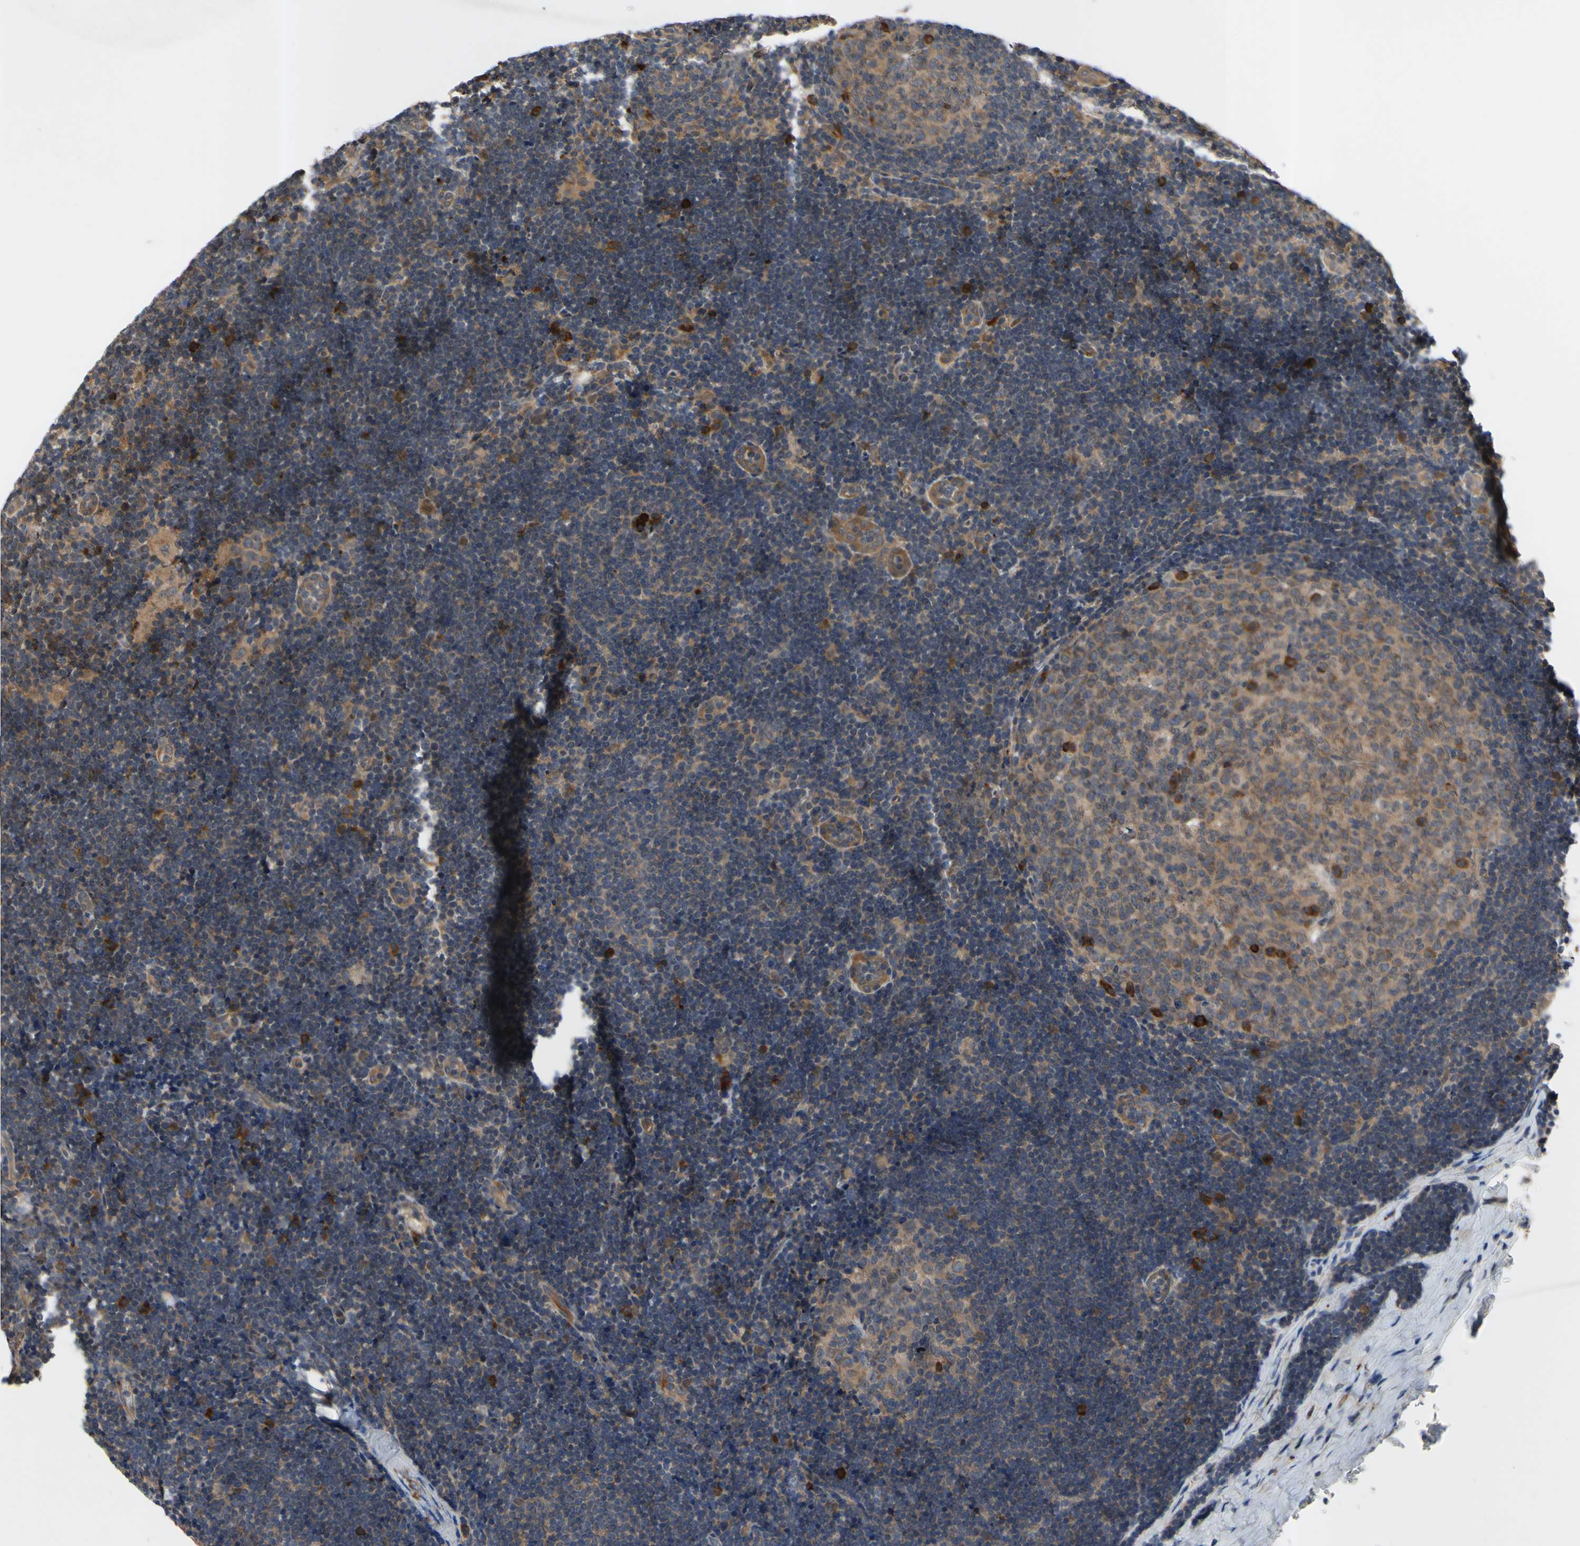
{"staining": {"intensity": "moderate", "quantity": ">75%", "location": "cytoplasmic/membranous"}, "tissue": "lymph node", "cell_type": "Germinal center cells", "image_type": "normal", "snomed": [{"axis": "morphology", "description": "Normal tissue, NOS"}, {"axis": "topography", "description": "Lymph node"}], "caption": "Immunohistochemical staining of normal human lymph node shows moderate cytoplasmic/membranous protein expression in approximately >75% of germinal center cells. (DAB (3,3'-diaminobenzidine) IHC with brightfield microscopy, high magnification).", "gene": "XIAP", "patient": {"sex": "female", "age": 14}}